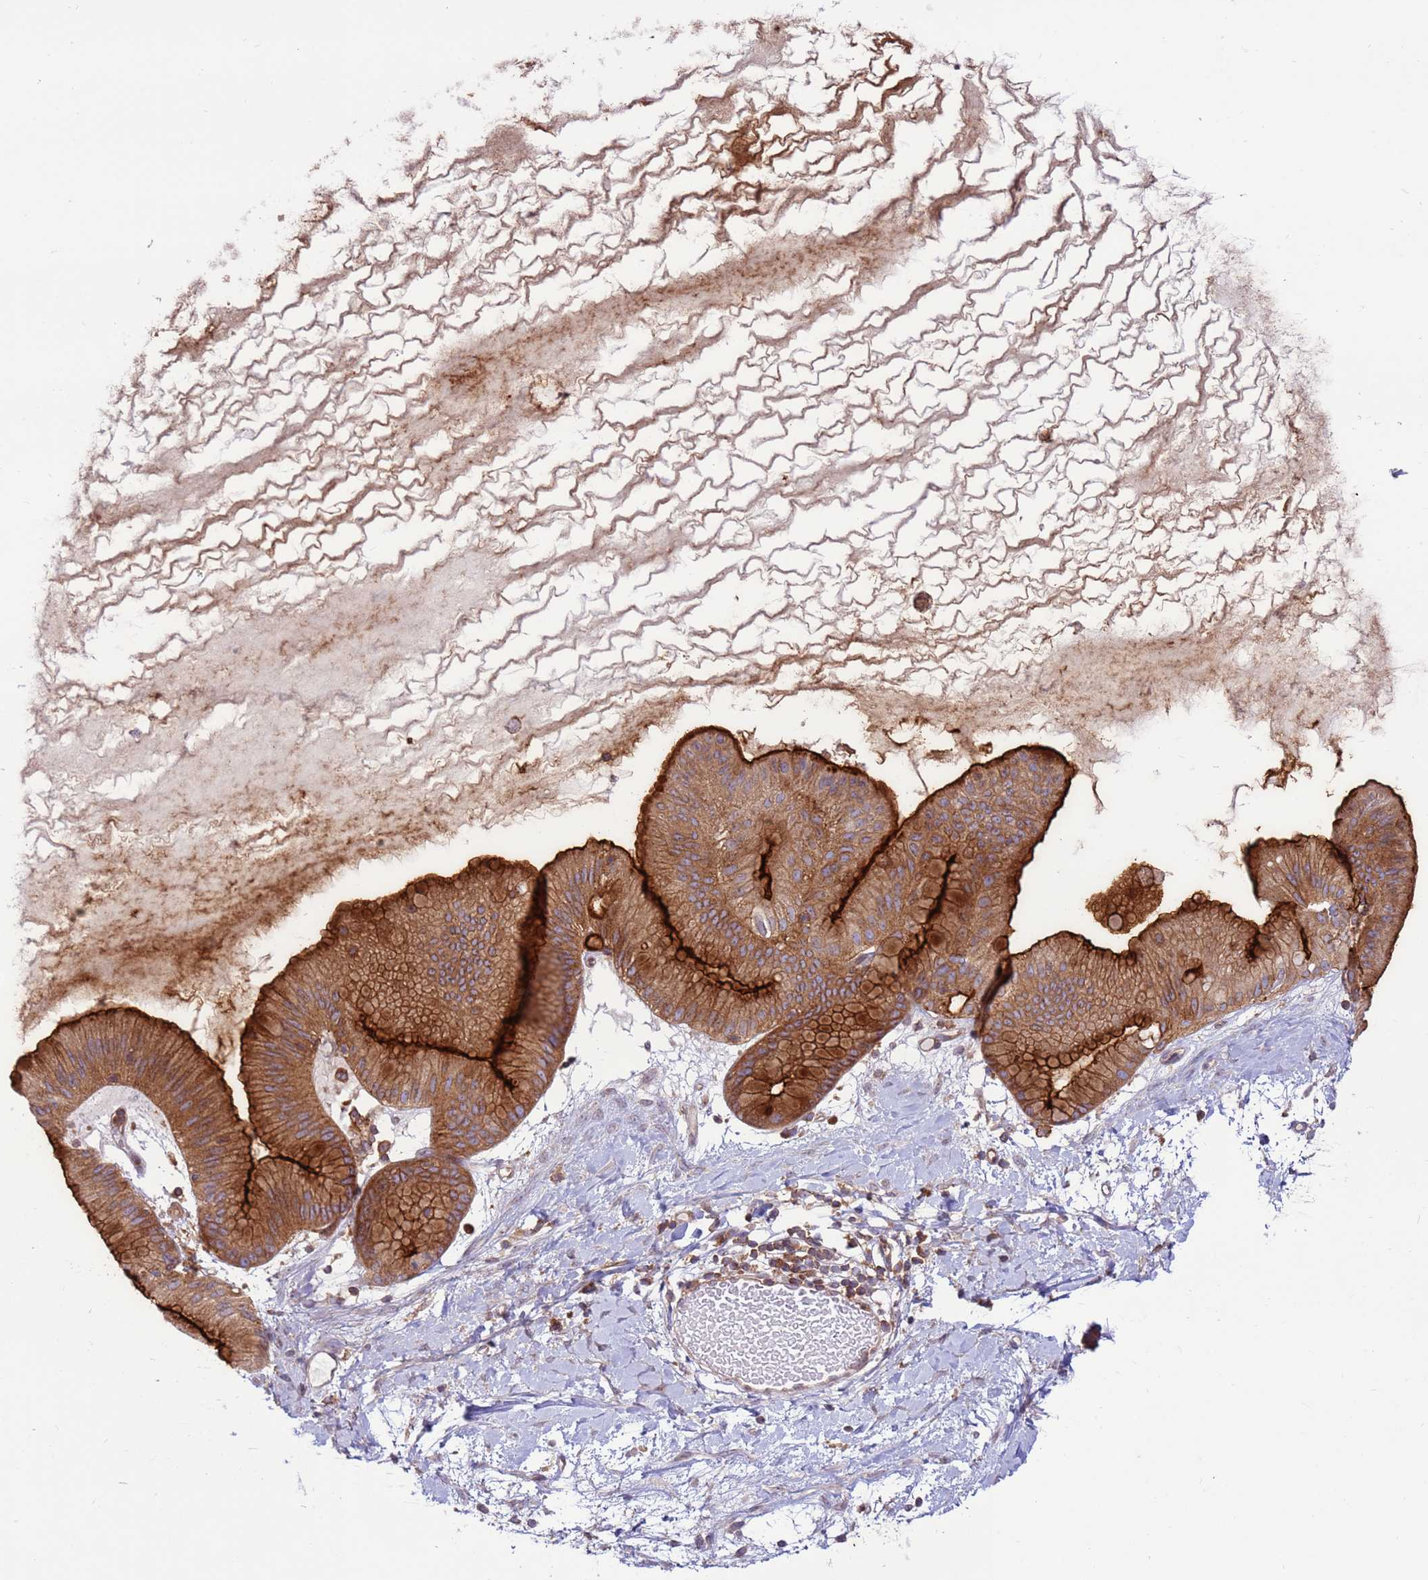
{"staining": {"intensity": "strong", "quantity": "25%-75%", "location": "cytoplasmic/membranous"}, "tissue": "ovarian cancer", "cell_type": "Tumor cells", "image_type": "cancer", "snomed": [{"axis": "morphology", "description": "Cystadenocarcinoma, mucinous, NOS"}, {"axis": "topography", "description": "Ovary"}], "caption": "The immunohistochemical stain highlights strong cytoplasmic/membranous staining in tumor cells of mucinous cystadenocarcinoma (ovarian) tissue. (Stains: DAB in brown, nuclei in blue, Microscopy: brightfield microscopy at high magnification).", "gene": "DDX19B", "patient": {"sex": "female", "age": 61}}